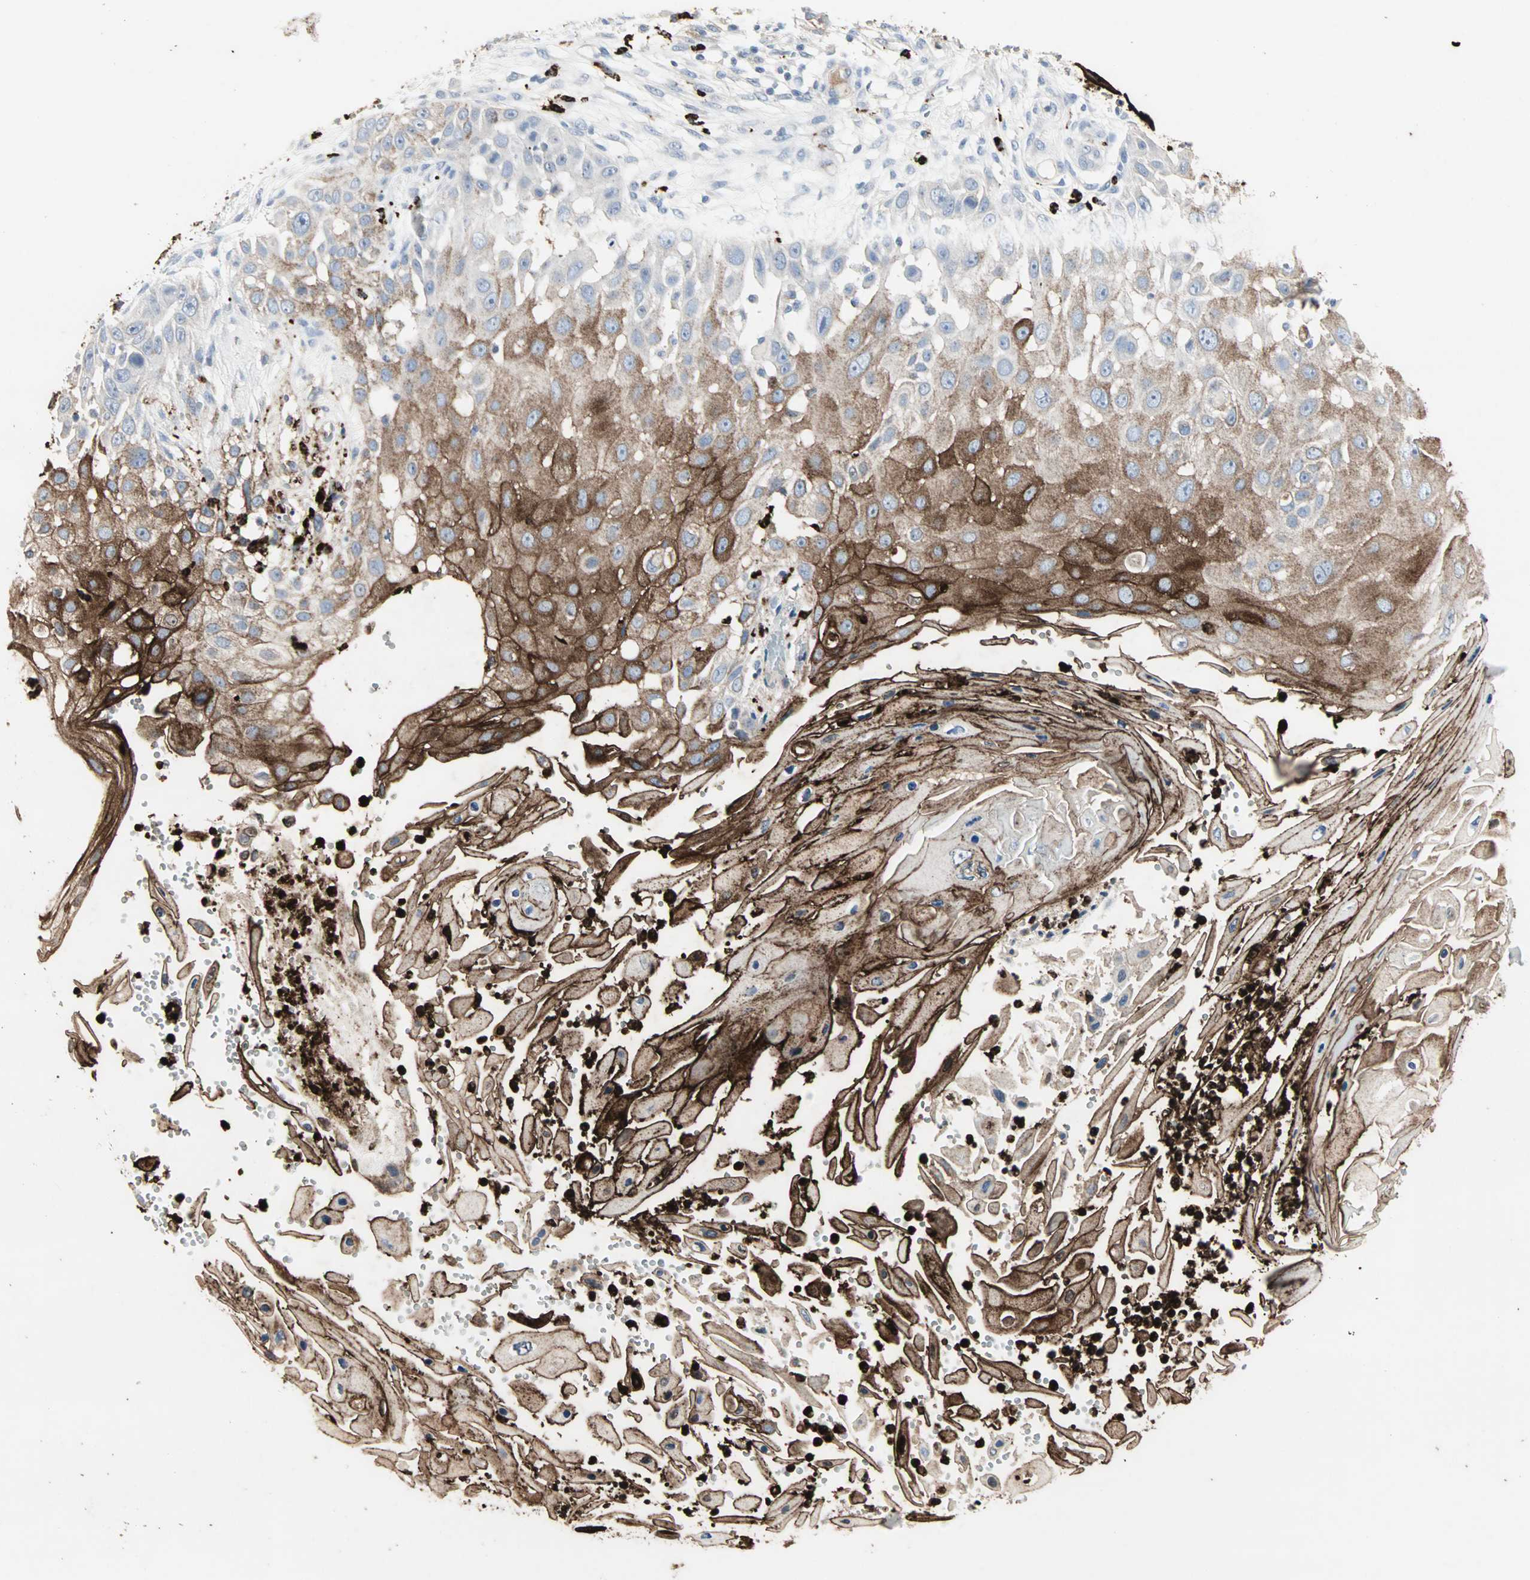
{"staining": {"intensity": "strong", "quantity": "25%-75%", "location": "cytoplasmic/membranous"}, "tissue": "skin cancer", "cell_type": "Tumor cells", "image_type": "cancer", "snomed": [{"axis": "morphology", "description": "Squamous cell carcinoma, NOS"}, {"axis": "topography", "description": "Skin"}], "caption": "The image exhibits a brown stain indicating the presence of a protein in the cytoplasmic/membranous of tumor cells in squamous cell carcinoma (skin). The protein is shown in brown color, while the nuclei are stained blue.", "gene": "CEACAM6", "patient": {"sex": "female", "age": 44}}